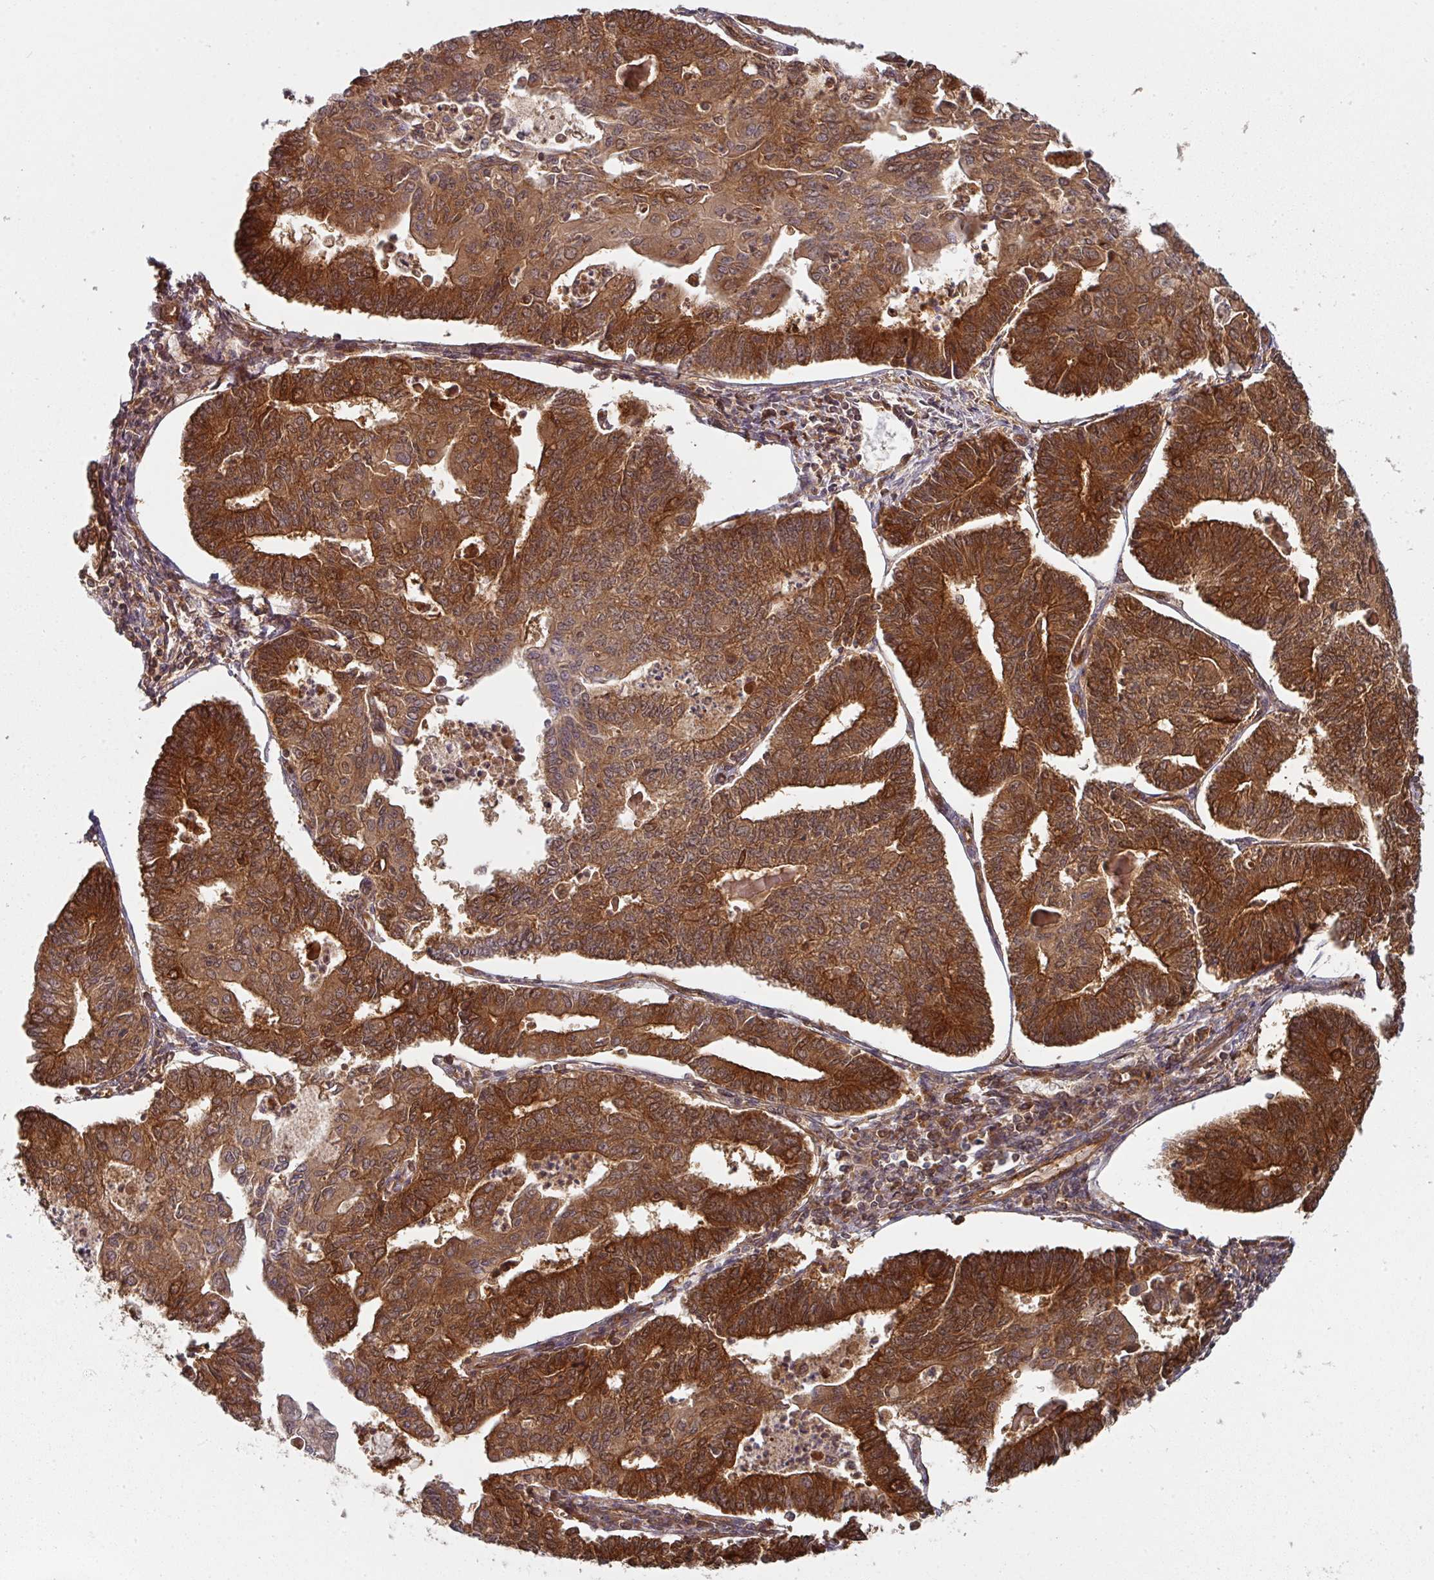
{"staining": {"intensity": "strong", "quantity": ">75%", "location": "cytoplasmic/membranous"}, "tissue": "endometrial cancer", "cell_type": "Tumor cells", "image_type": "cancer", "snomed": [{"axis": "morphology", "description": "Adenocarcinoma, NOS"}, {"axis": "topography", "description": "Endometrium"}], "caption": "Adenocarcinoma (endometrial) stained for a protein (brown) exhibits strong cytoplasmic/membranous positive staining in approximately >75% of tumor cells.", "gene": "EIF4EBP2", "patient": {"sex": "female", "age": 56}}